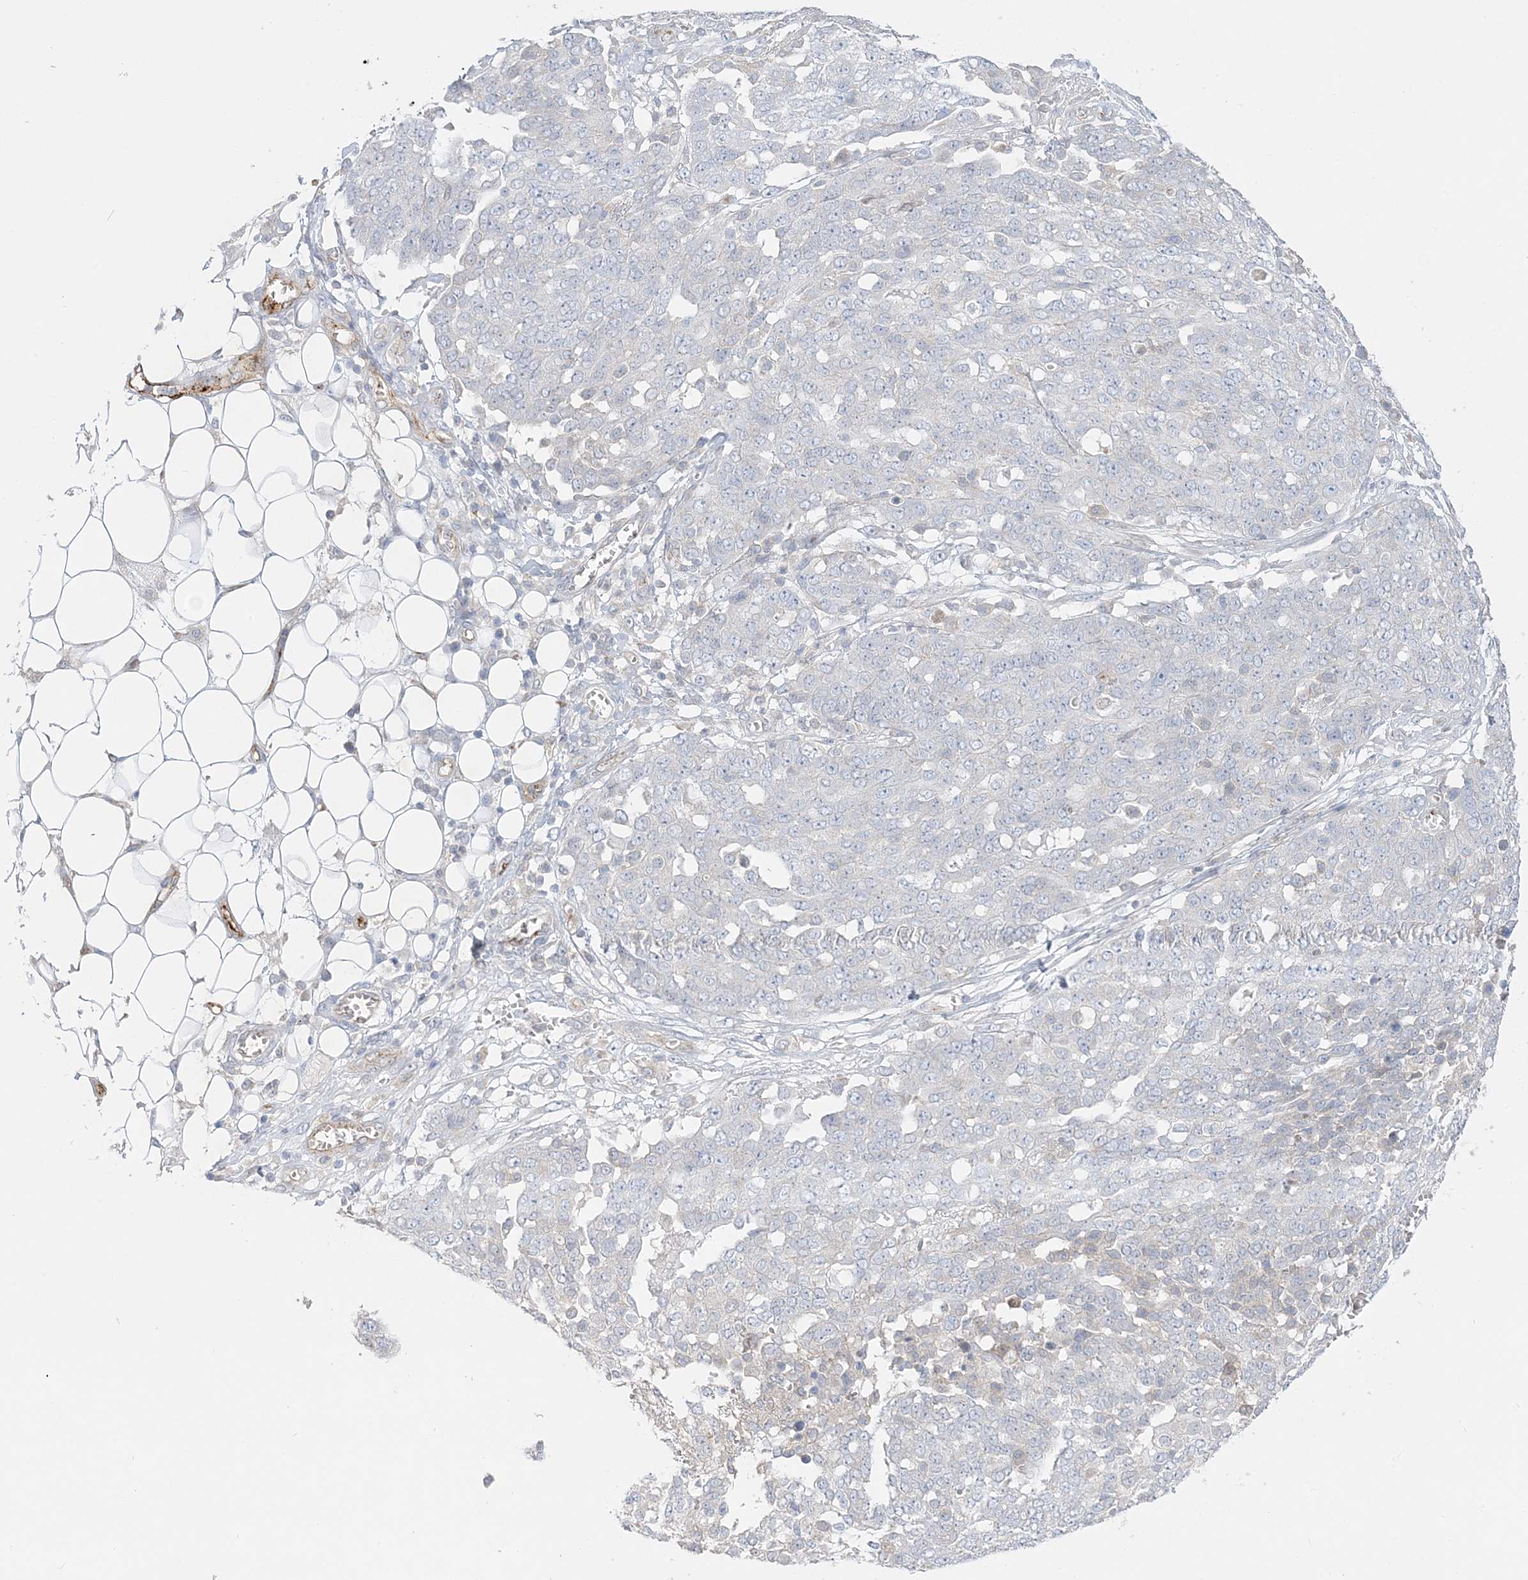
{"staining": {"intensity": "negative", "quantity": "none", "location": "none"}, "tissue": "ovarian cancer", "cell_type": "Tumor cells", "image_type": "cancer", "snomed": [{"axis": "morphology", "description": "Cystadenocarcinoma, serous, NOS"}, {"axis": "topography", "description": "Soft tissue"}, {"axis": "topography", "description": "Ovary"}], "caption": "Immunohistochemistry micrograph of neoplastic tissue: ovarian cancer (serous cystadenocarcinoma) stained with DAB (3,3'-diaminobenzidine) demonstrates no significant protein expression in tumor cells.", "gene": "INPP1", "patient": {"sex": "female", "age": 57}}